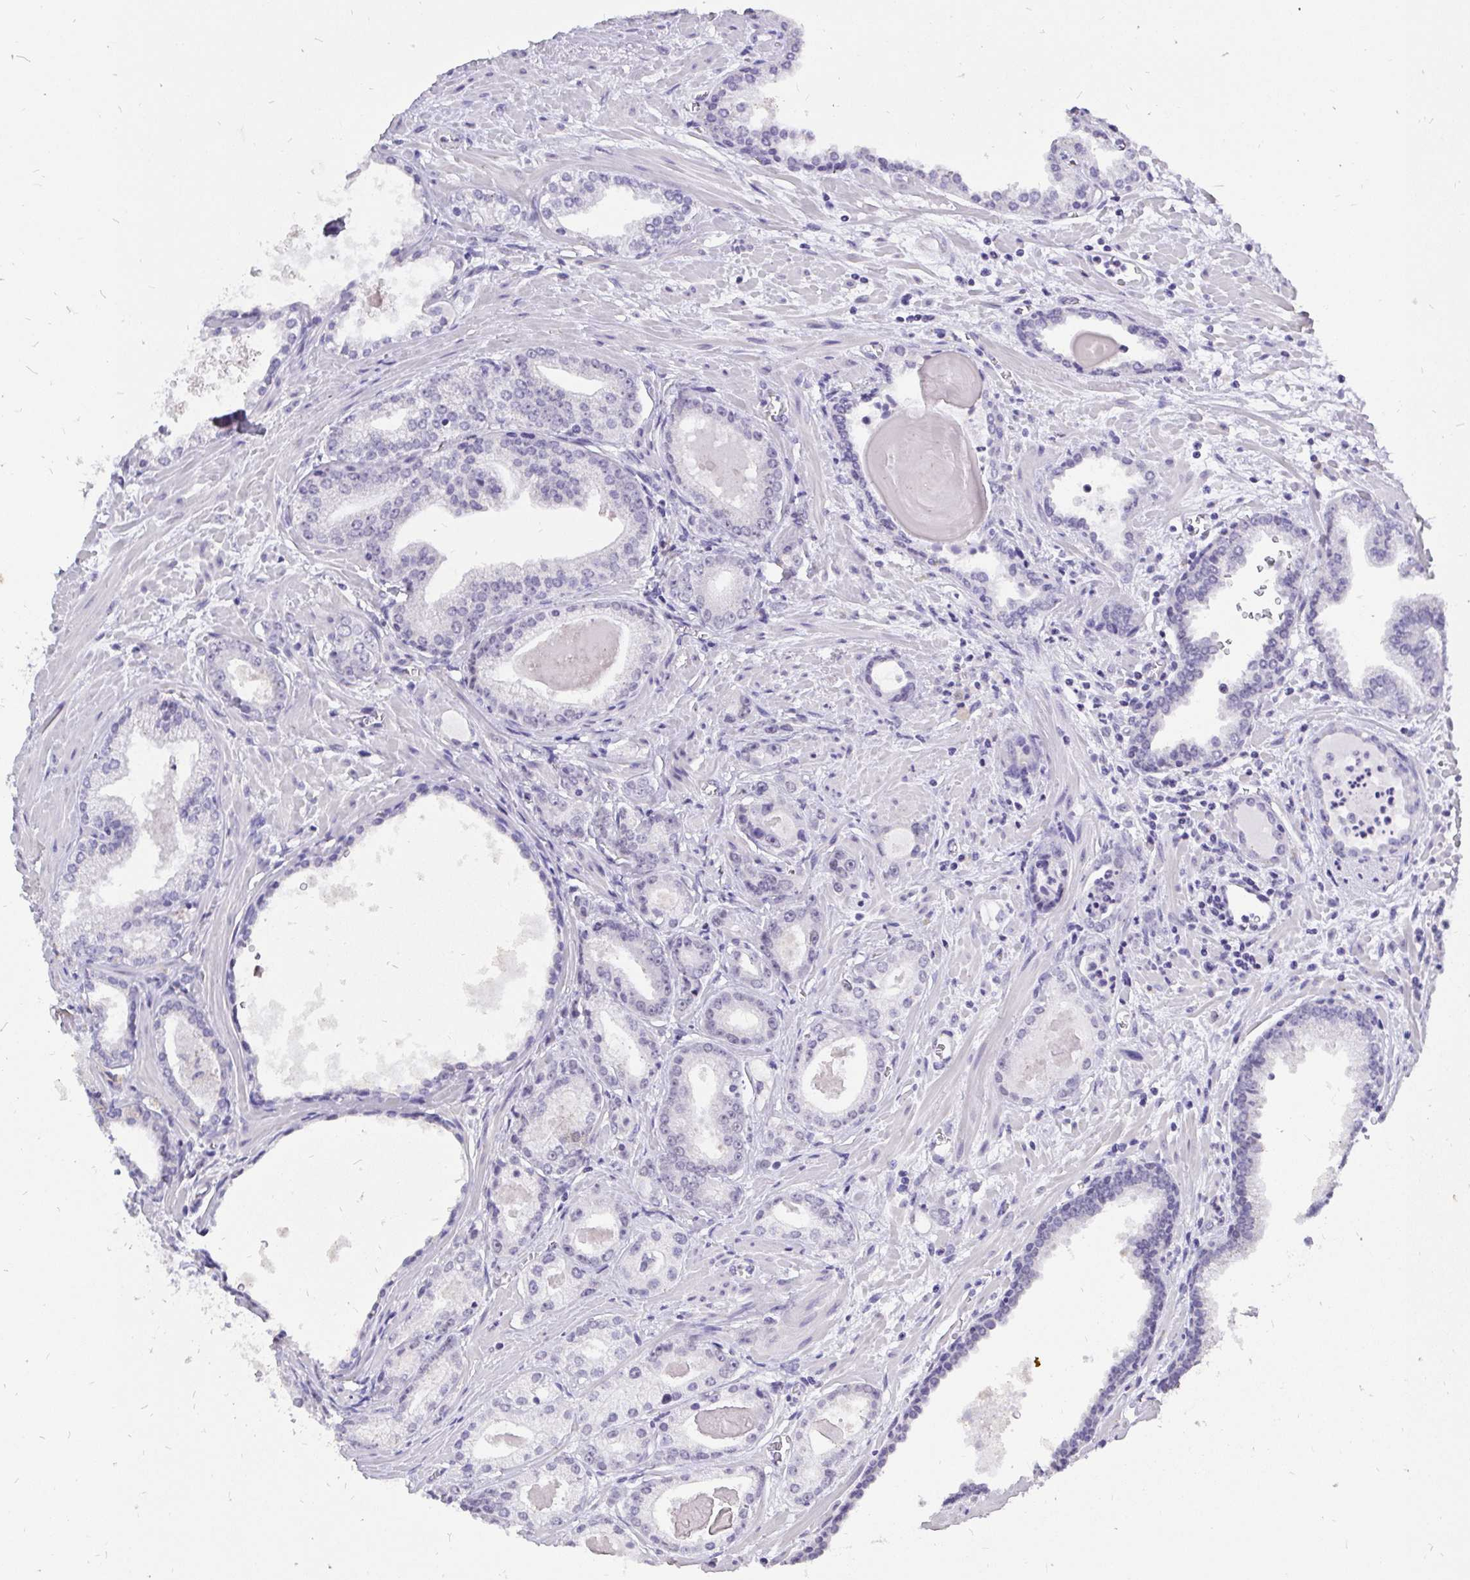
{"staining": {"intensity": "negative", "quantity": "none", "location": "none"}, "tissue": "prostate cancer", "cell_type": "Tumor cells", "image_type": "cancer", "snomed": [{"axis": "morphology", "description": "Adenocarcinoma, Low grade"}, {"axis": "topography", "description": "Prostate"}], "caption": "The image demonstrates no staining of tumor cells in low-grade adenocarcinoma (prostate).", "gene": "ZNF860", "patient": {"sex": "male", "age": 64}}